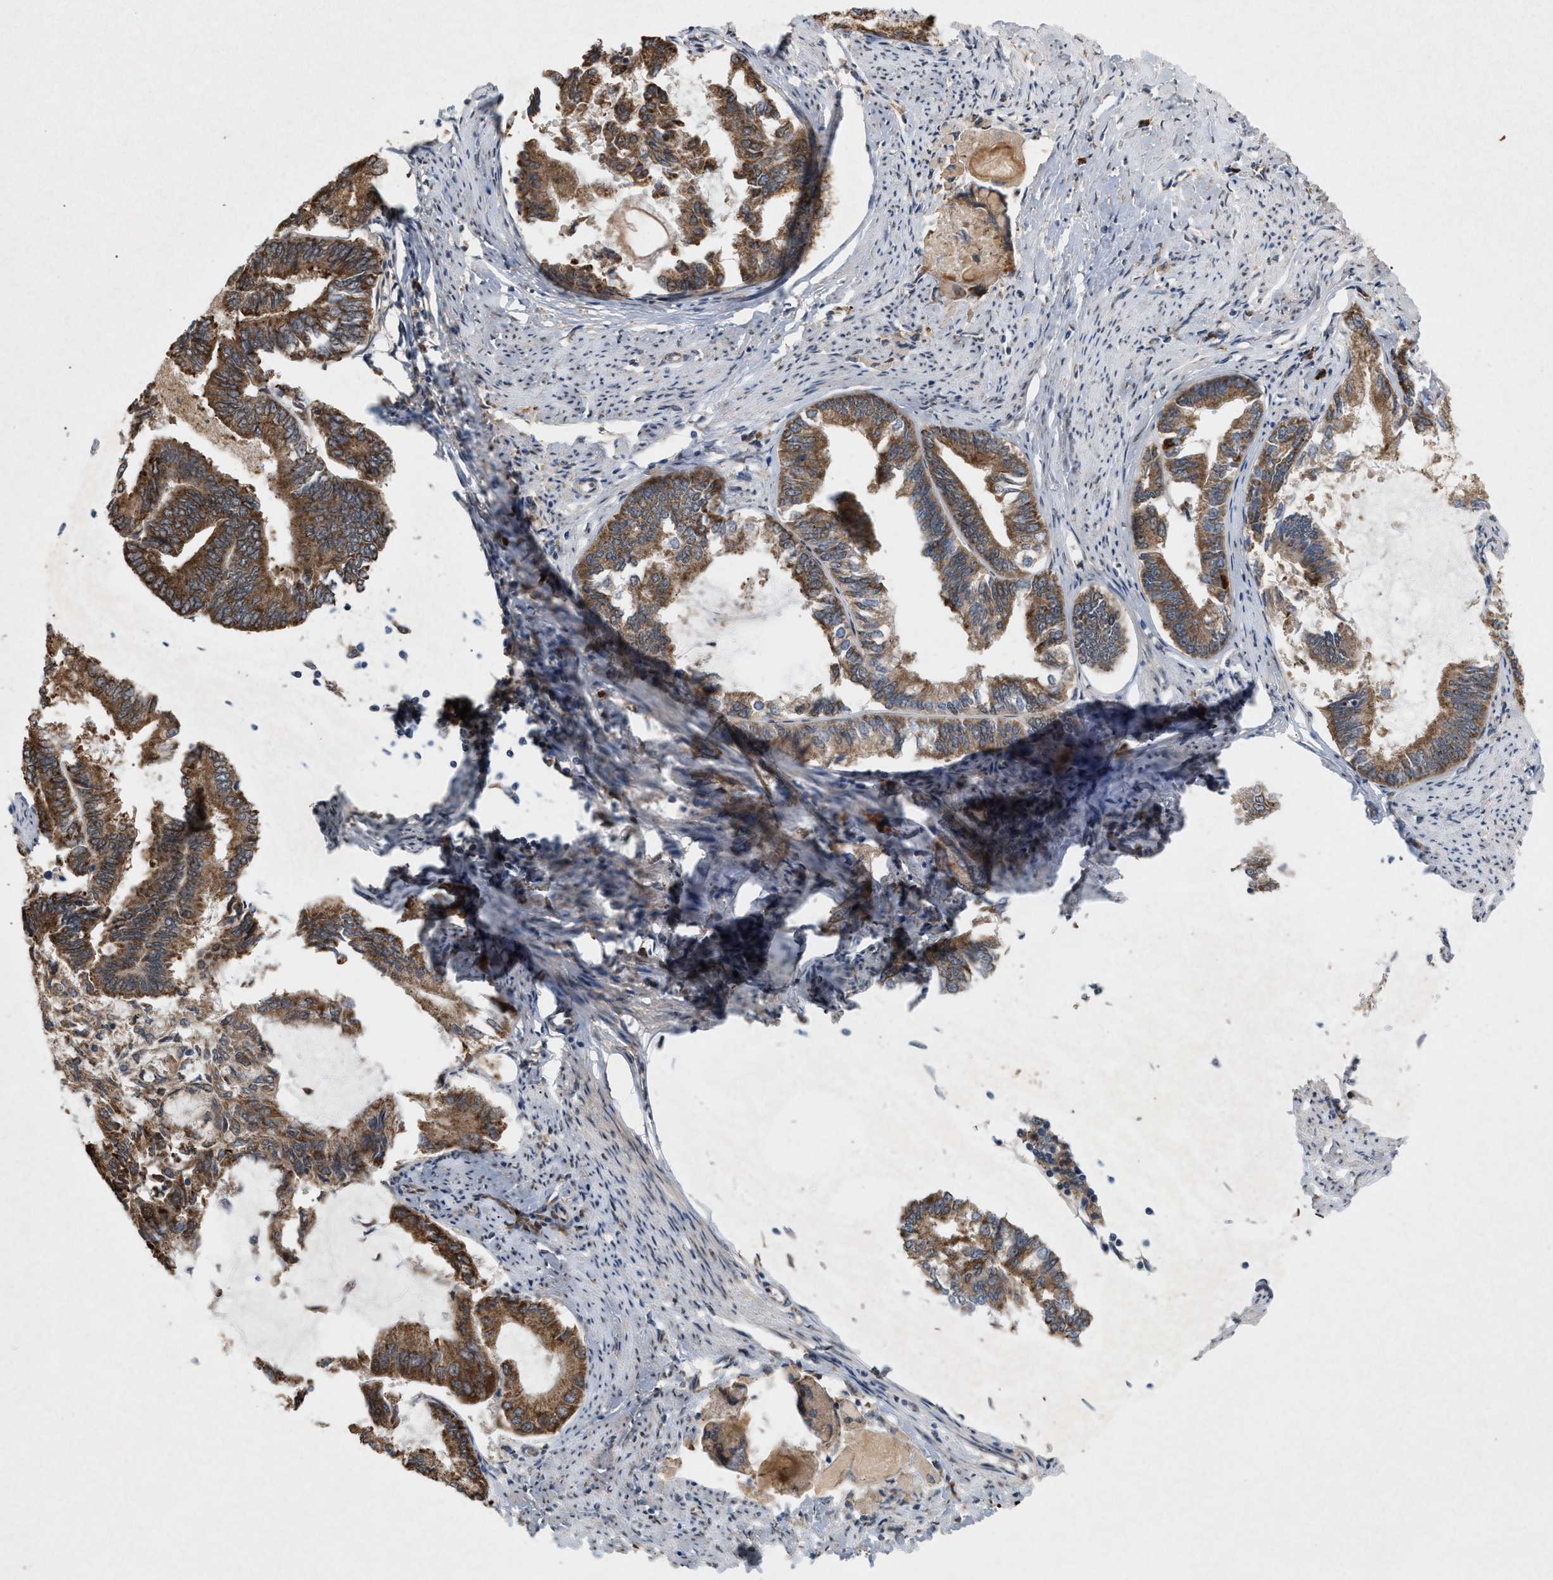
{"staining": {"intensity": "moderate", "quantity": ">75%", "location": "cytoplasmic/membranous"}, "tissue": "endometrial cancer", "cell_type": "Tumor cells", "image_type": "cancer", "snomed": [{"axis": "morphology", "description": "Adenocarcinoma, NOS"}, {"axis": "topography", "description": "Endometrium"}], "caption": "Moderate cytoplasmic/membranous positivity is seen in approximately >75% of tumor cells in endometrial adenocarcinoma.", "gene": "MFSD6", "patient": {"sex": "female", "age": 86}}